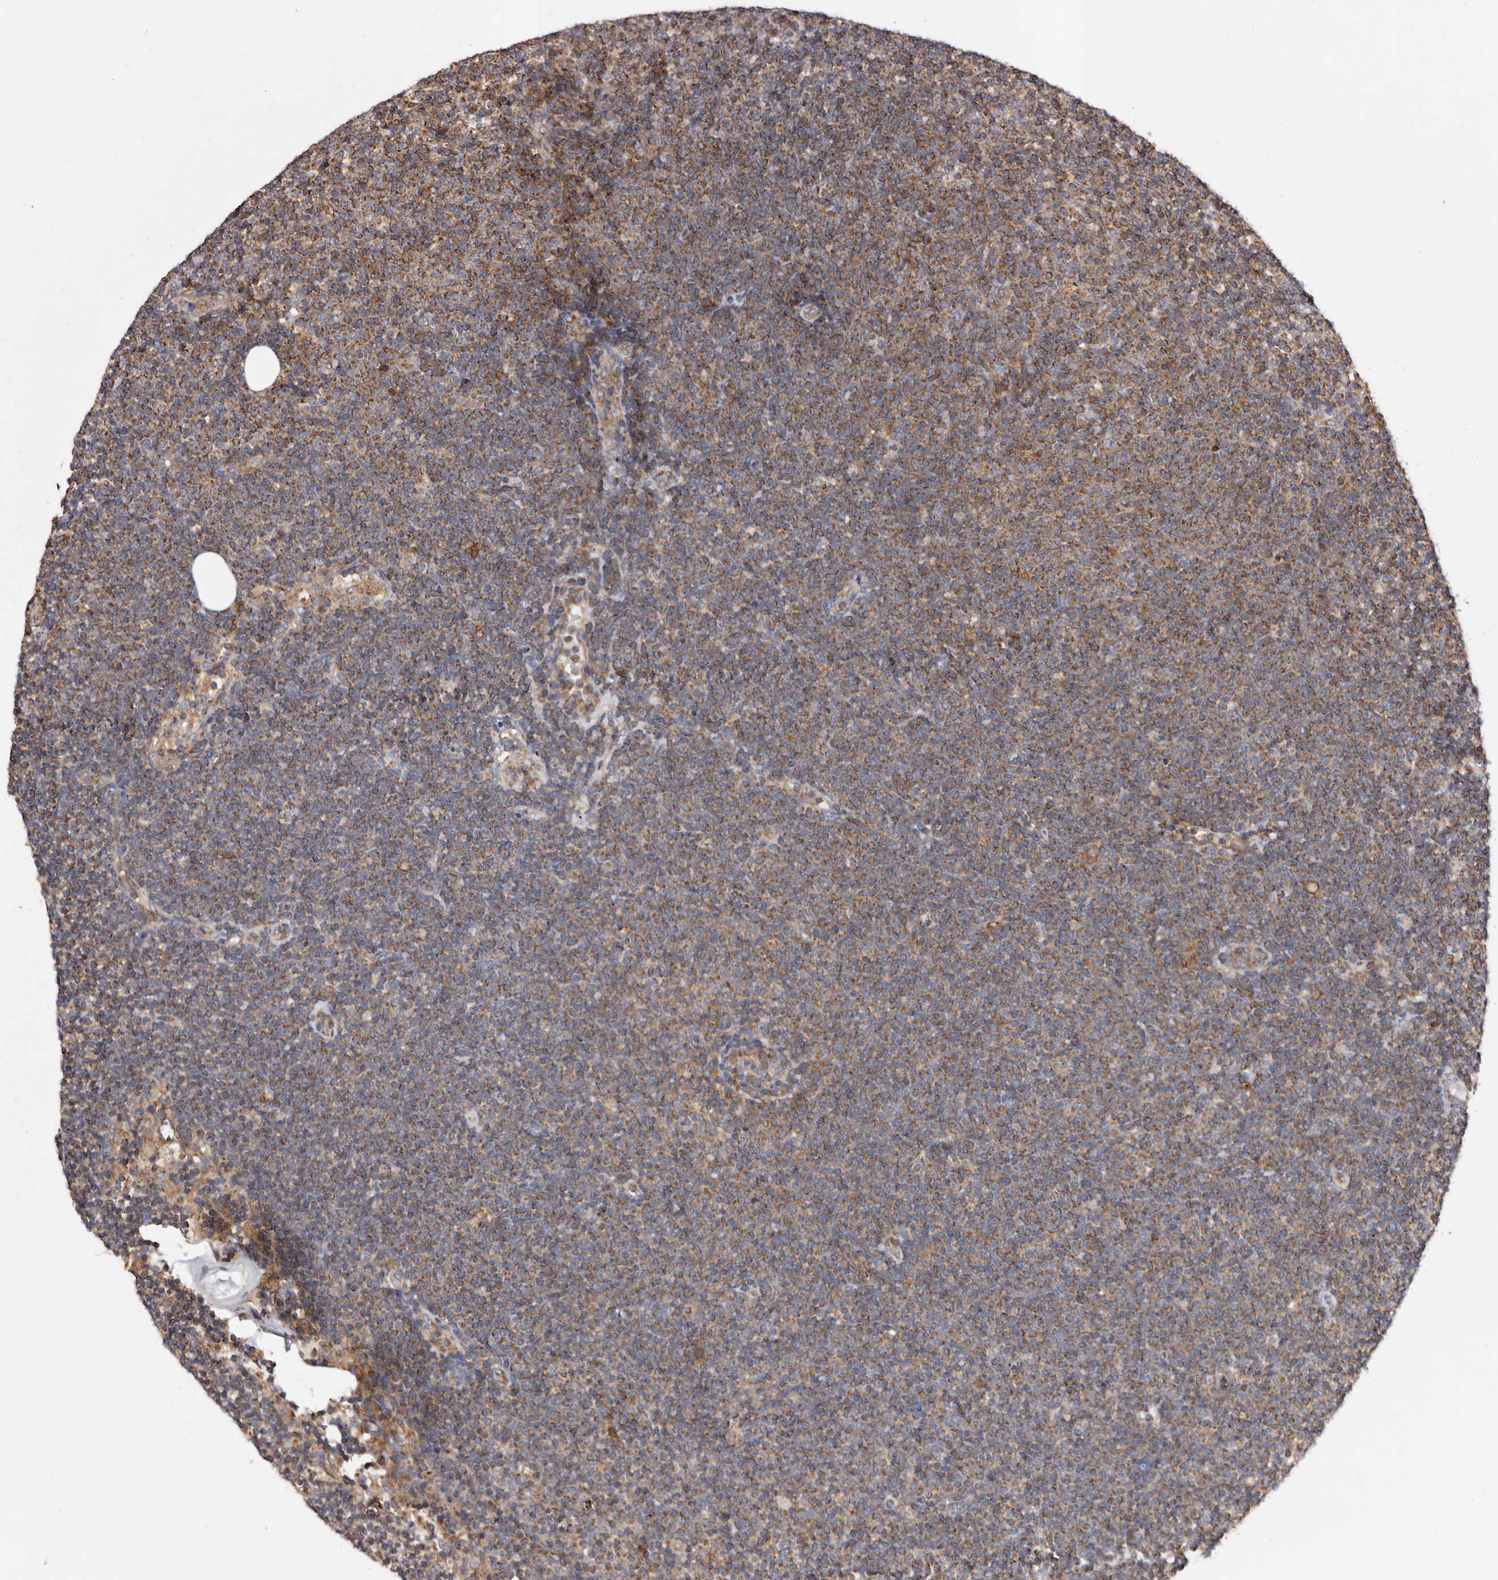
{"staining": {"intensity": "moderate", "quantity": ">75%", "location": "cytoplasmic/membranous"}, "tissue": "lymphoma", "cell_type": "Tumor cells", "image_type": "cancer", "snomed": [{"axis": "morphology", "description": "Malignant lymphoma, non-Hodgkin's type, Low grade"}, {"axis": "topography", "description": "Lymph node"}], "caption": "Moderate cytoplasmic/membranous expression for a protein is identified in approximately >75% of tumor cells of low-grade malignant lymphoma, non-Hodgkin's type using IHC.", "gene": "COQ8B", "patient": {"sex": "female", "age": 53}}